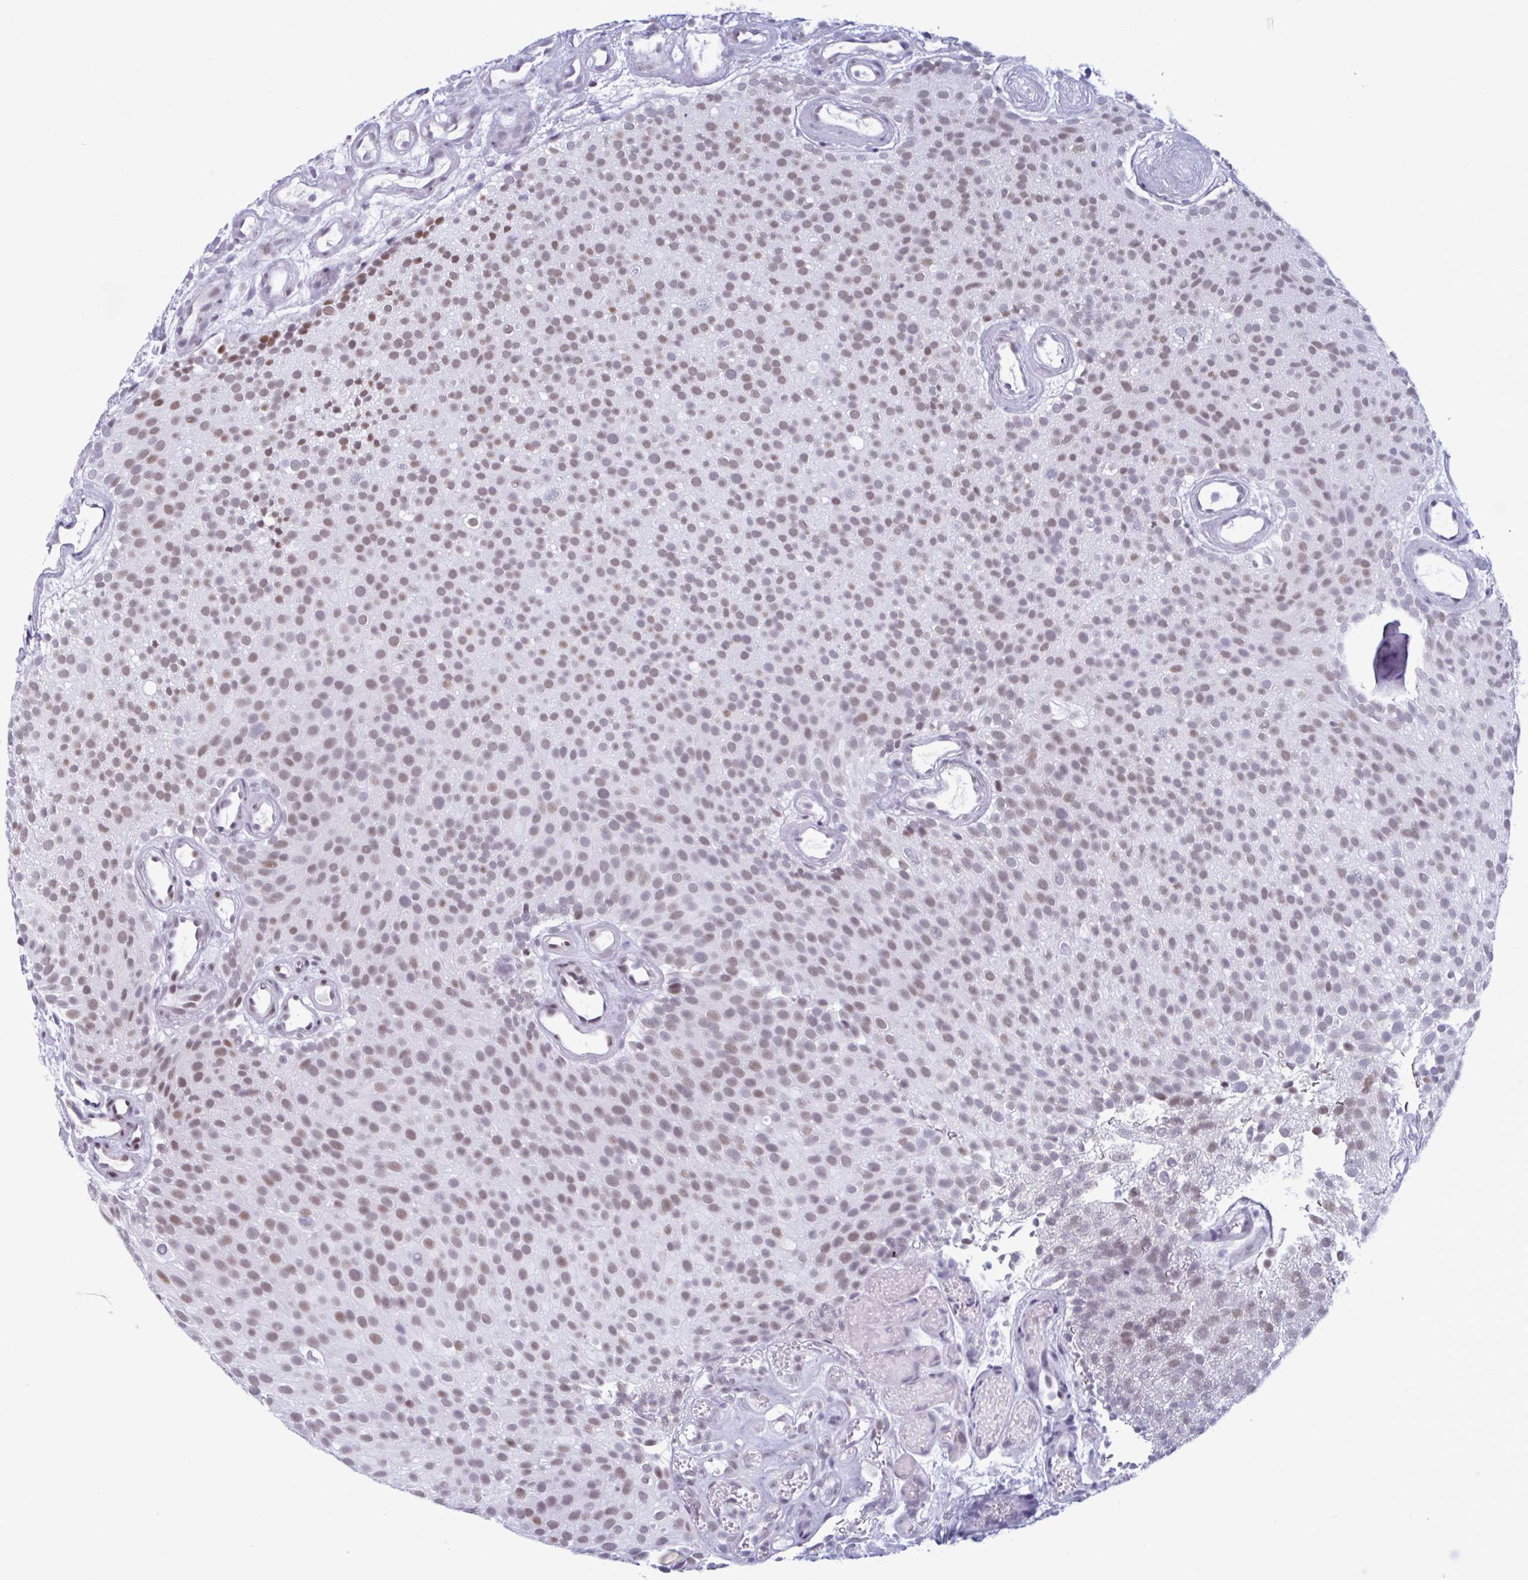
{"staining": {"intensity": "moderate", "quantity": ">75%", "location": "nuclear"}, "tissue": "urothelial cancer", "cell_type": "Tumor cells", "image_type": "cancer", "snomed": [{"axis": "morphology", "description": "Urothelial carcinoma, Low grade"}, {"axis": "topography", "description": "Urinary bladder"}], "caption": "Immunohistochemistry (DAB (3,3'-diaminobenzidine)) staining of human urothelial cancer demonstrates moderate nuclear protein expression in approximately >75% of tumor cells.", "gene": "MSMB", "patient": {"sex": "male", "age": 78}}